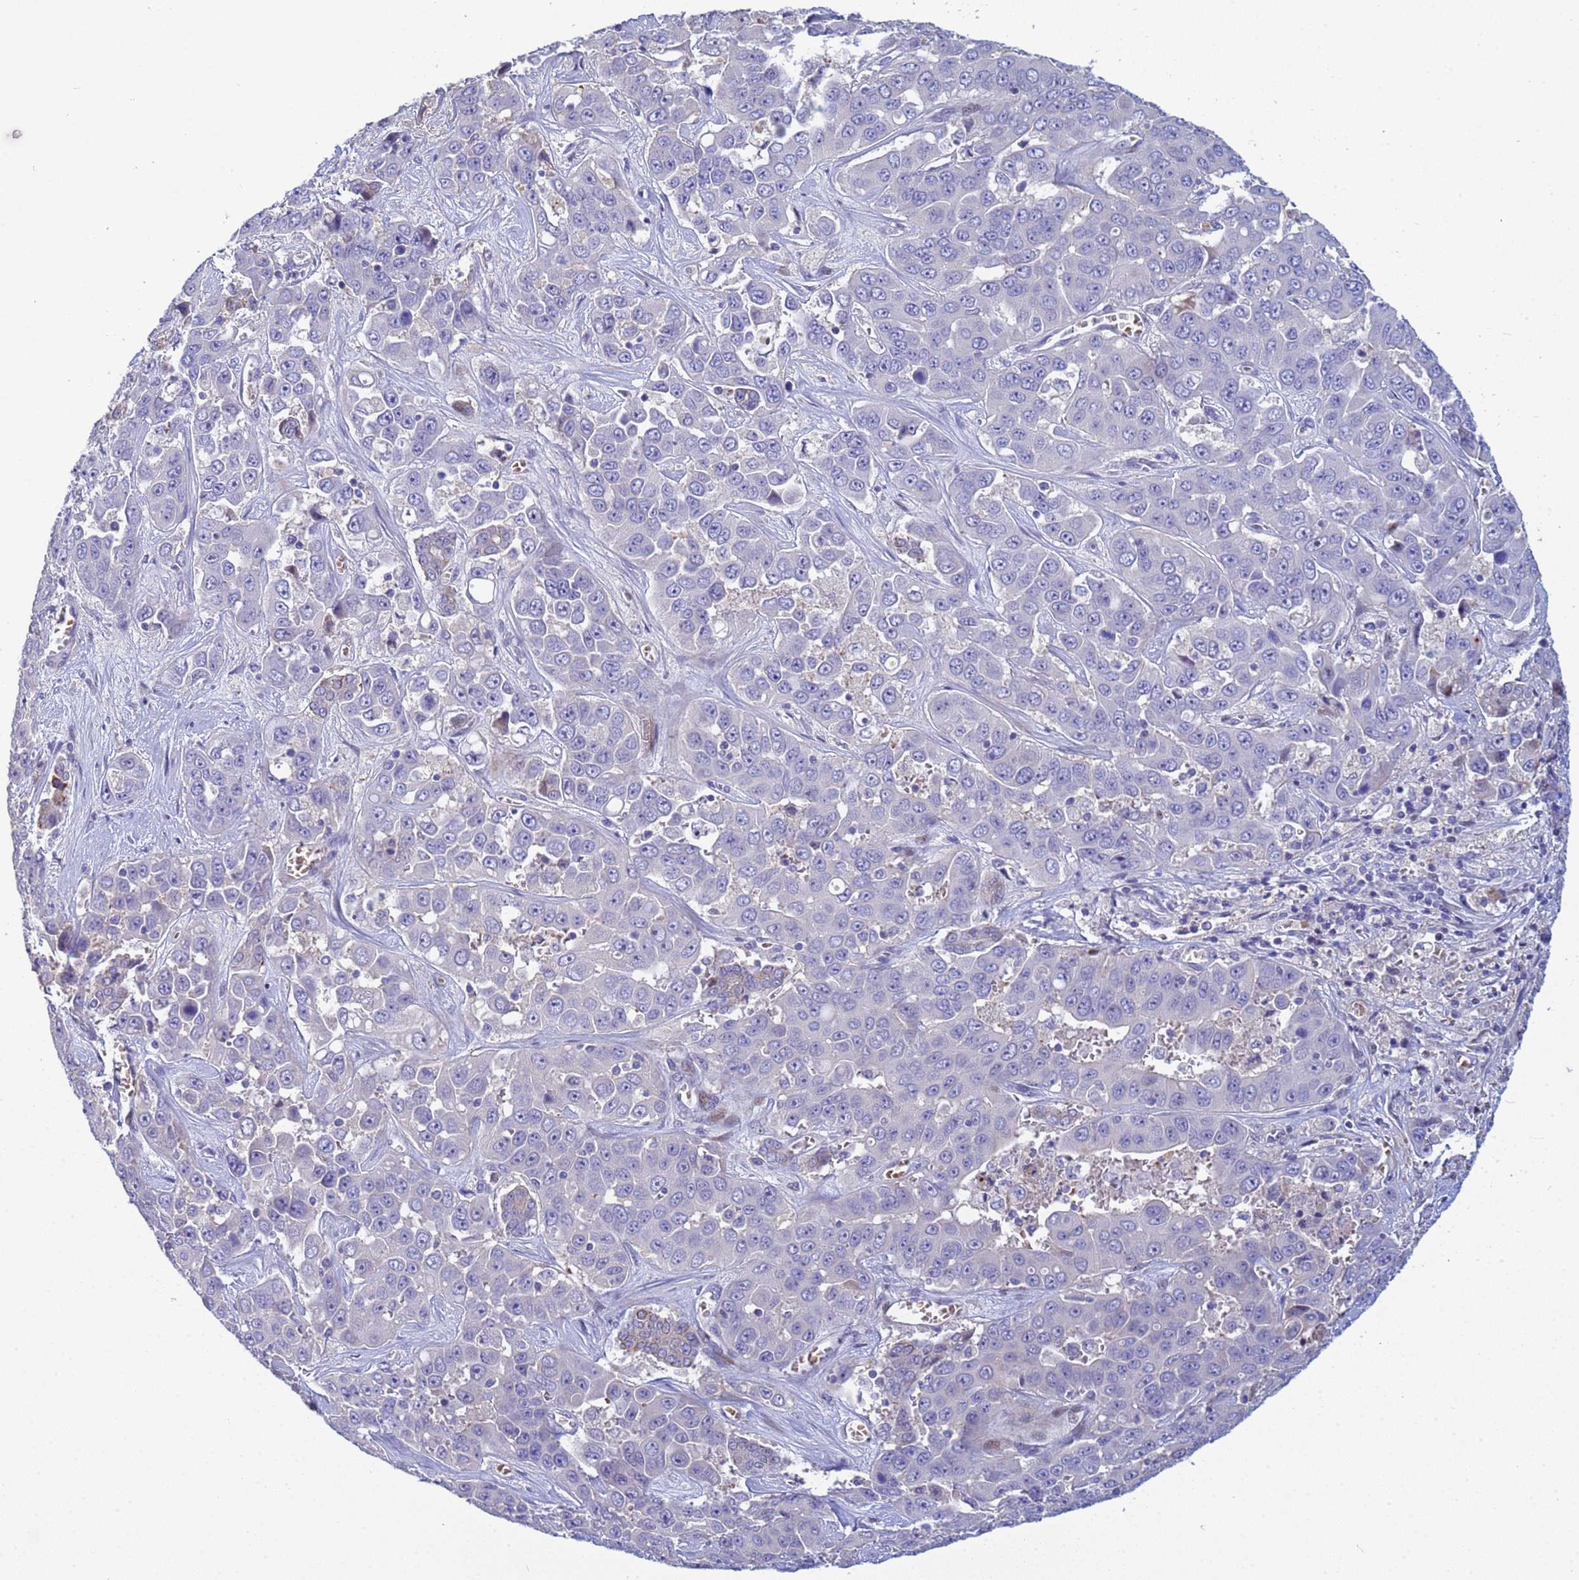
{"staining": {"intensity": "negative", "quantity": "none", "location": "none"}, "tissue": "liver cancer", "cell_type": "Tumor cells", "image_type": "cancer", "snomed": [{"axis": "morphology", "description": "Cholangiocarcinoma"}, {"axis": "topography", "description": "Liver"}], "caption": "Photomicrograph shows no protein positivity in tumor cells of cholangiocarcinoma (liver) tissue.", "gene": "PPP6R1", "patient": {"sex": "female", "age": 52}}